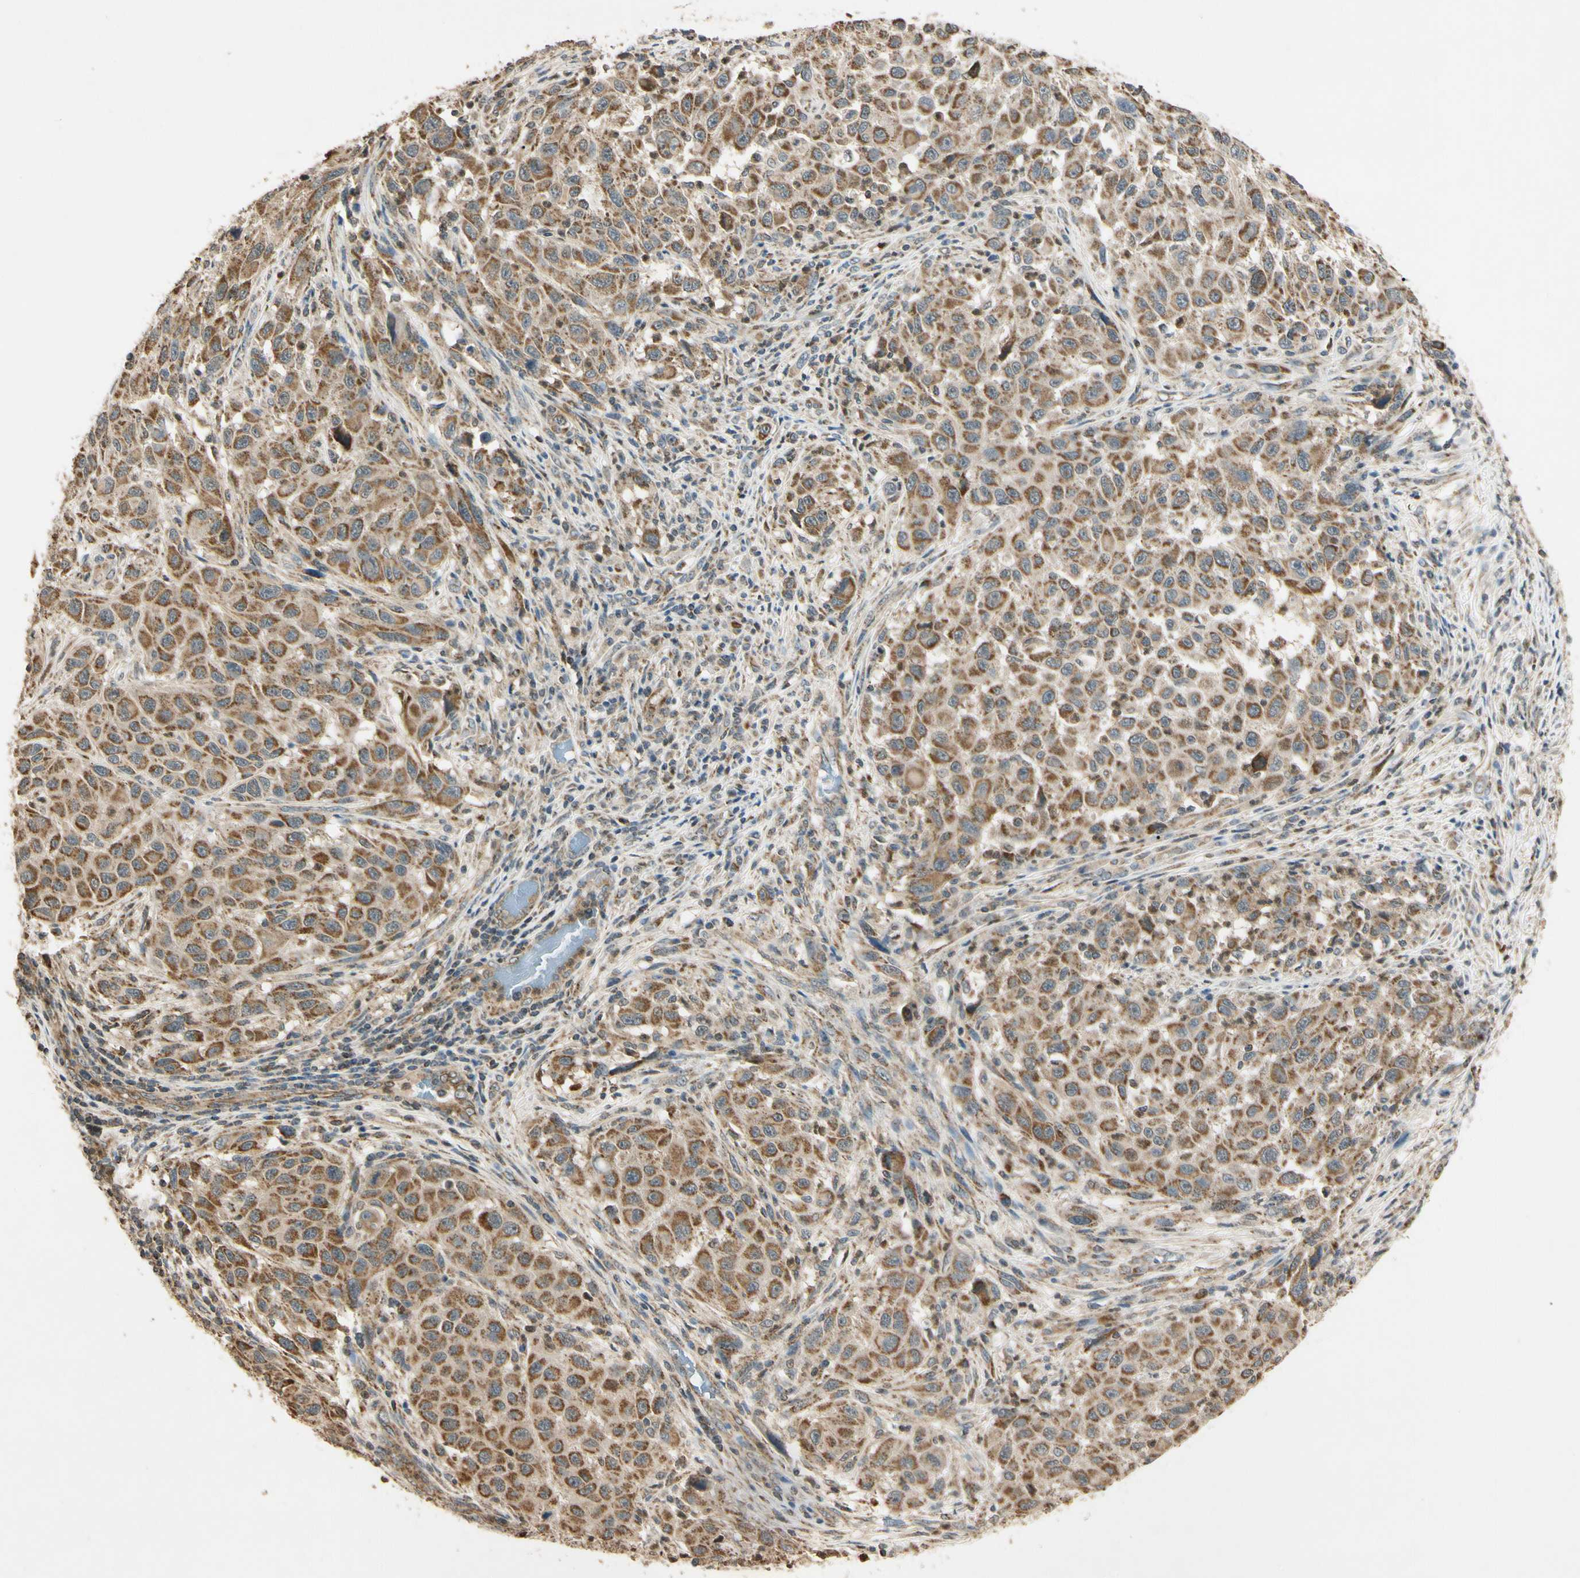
{"staining": {"intensity": "moderate", "quantity": ">75%", "location": "cytoplasmic/membranous"}, "tissue": "melanoma", "cell_type": "Tumor cells", "image_type": "cancer", "snomed": [{"axis": "morphology", "description": "Malignant melanoma, Metastatic site"}, {"axis": "topography", "description": "Lymph node"}], "caption": "The immunohistochemical stain highlights moderate cytoplasmic/membranous expression in tumor cells of melanoma tissue.", "gene": "PRDX5", "patient": {"sex": "male", "age": 61}}